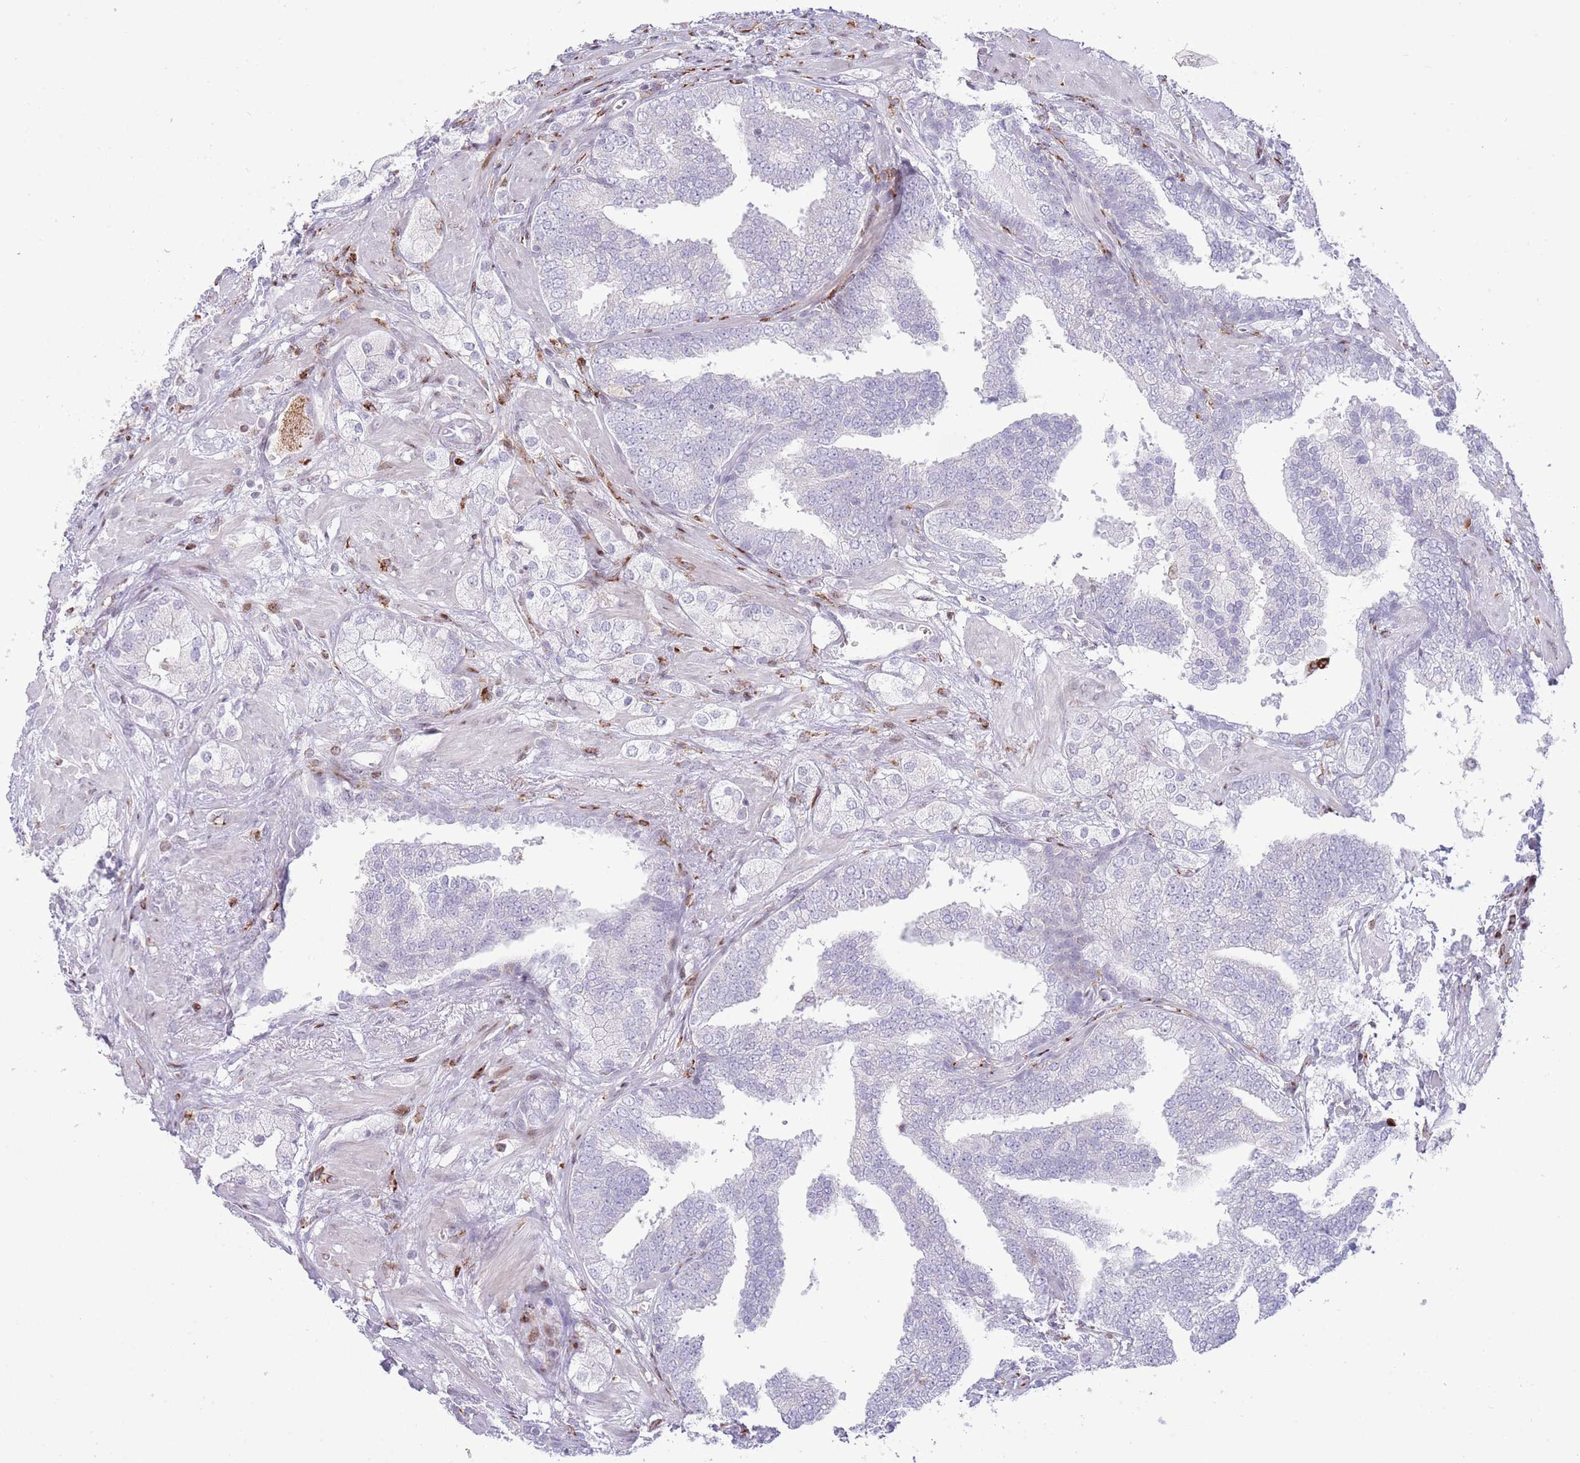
{"staining": {"intensity": "negative", "quantity": "none", "location": "none"}, "tissue": "prostate cancer", "cell_type": "Tumor cells", "image_type": "cancer", "snomed": [{"axis": "morphology", "description": "Adenocarcinoma, High grade"}, {"axis": "topography", "description": "Prostate"}], "caption": "DAB (3,3'-diaminobenzidine) immunohistochemical staining of human prostate cancer (adenocarcinoma (high-grade)) reveals no significant expression in tumor cells.", "gene": "ANO8", "patient": {"sex": "male", "age": 50}}